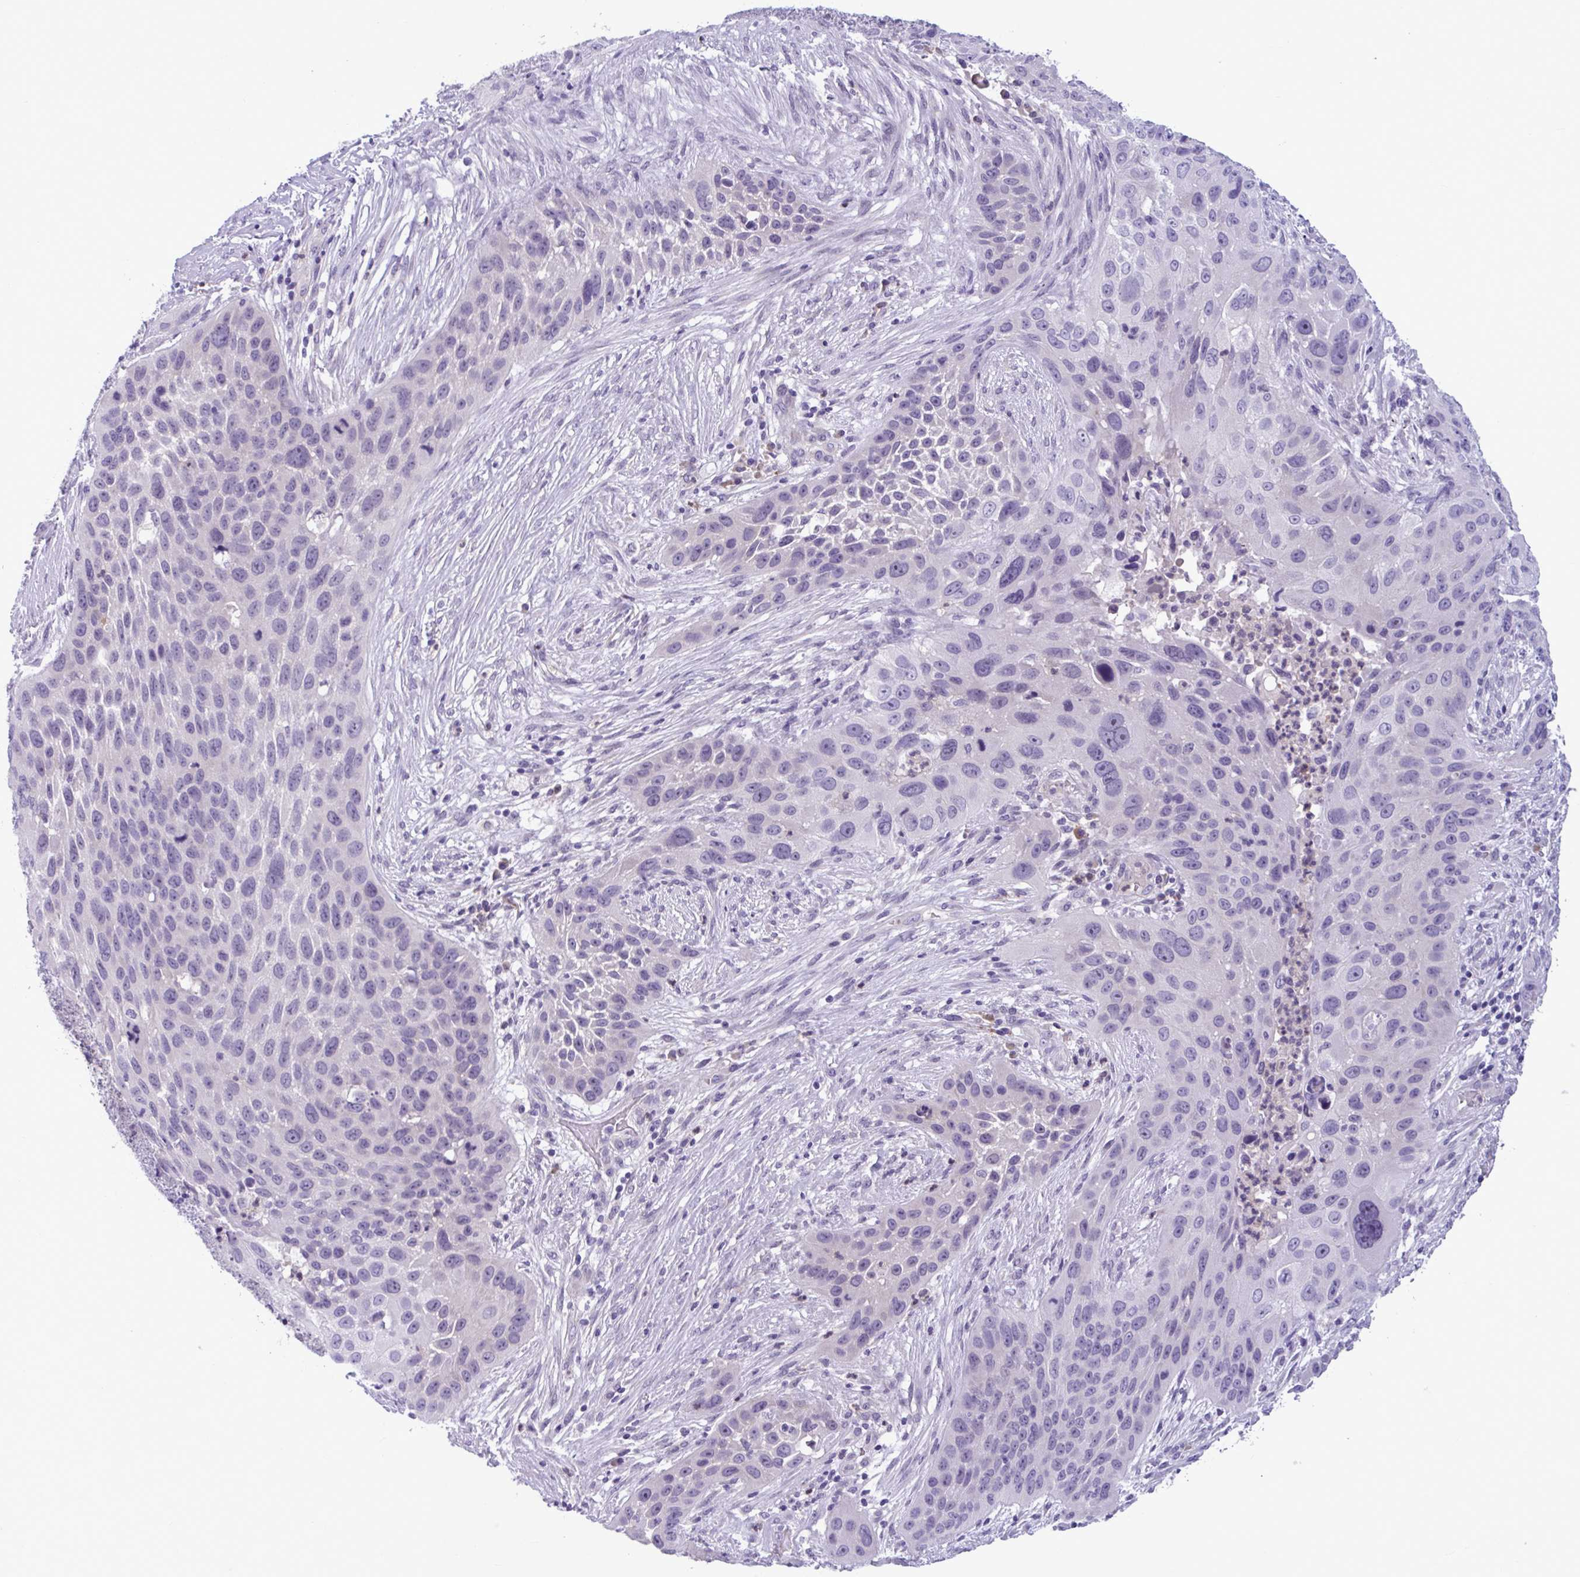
{"staining": {"intensity": "negative", "quantity": "none", "location": "none"}, "tissue": "lung cancer", "cell_type": "Tumor cells", "image_type": "cancer", "snomed": [{"axis": "morphology", "description": "Squamous cell carcinoma, NOS"}, {"axis": "topography", "description": "Lung"}], "caption": "Tumor cells are negative for protein expression in human lung squamous cell carcinoma. Nuclei are stained in blue.", "gene": "WNT9B", "patient": {"sex": "male", "age": 63}}